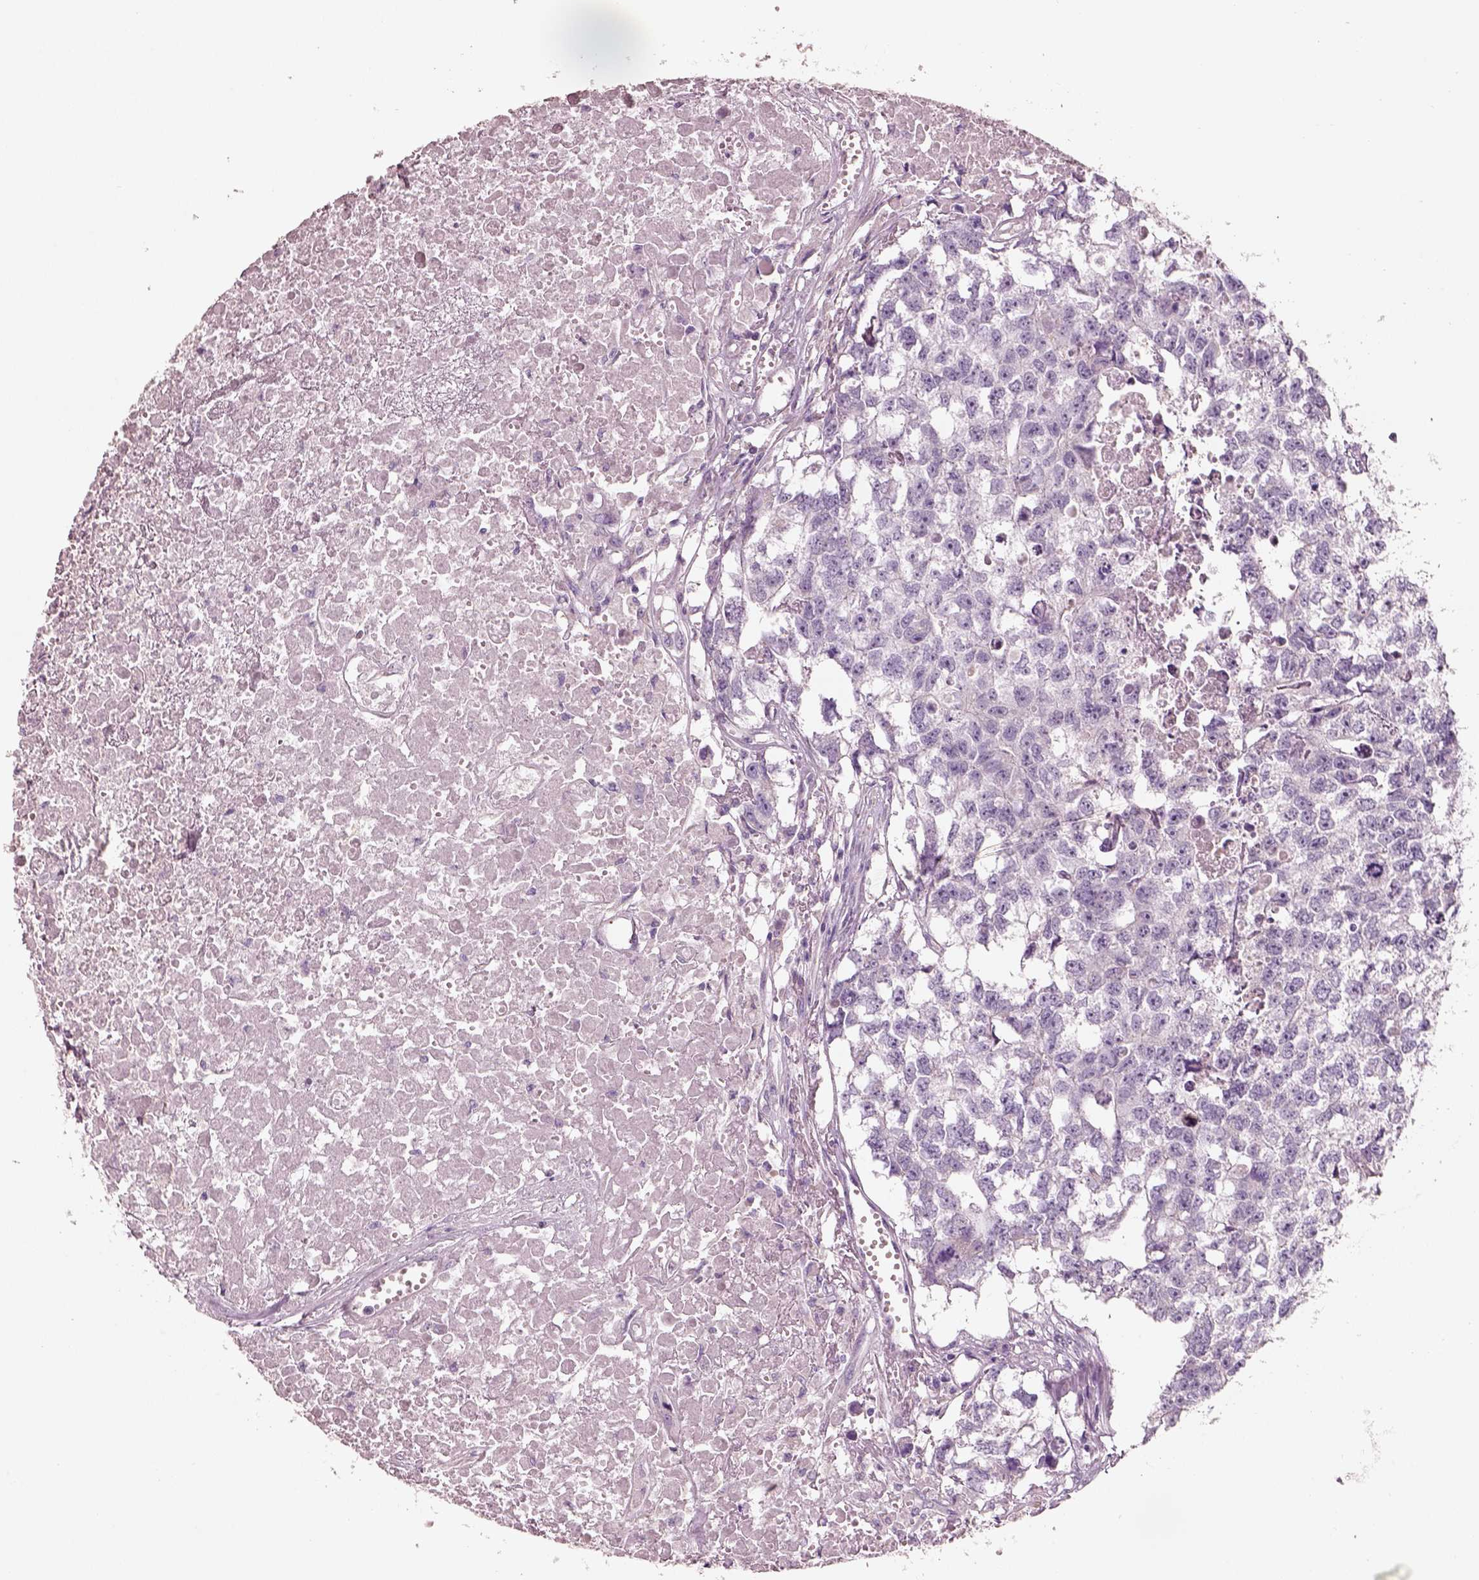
{"staining": {"intensity": "negative", "quantity": "none", "location": "none"}, "tissue": "testis cancer", "cell_type": "Tumor cells", "image_type": "cancer", "snomed": [{"axis": "morphology", "description": "Carcinoma, Embryonal, NOS"}, {"axis": "morphology", "description": "Teratoma, malignant, NOS"}, {"axis": "topography", "description": "Testis"}], "caption": "IHC histopathology image of neoplastic tissue: testis cancer stained with DAB (3,3'-diaminobenzidine) displays no significant protein expression in tumor cells.", "gene": "PNOC", "patient": {"sex": "male", "age": 44}}